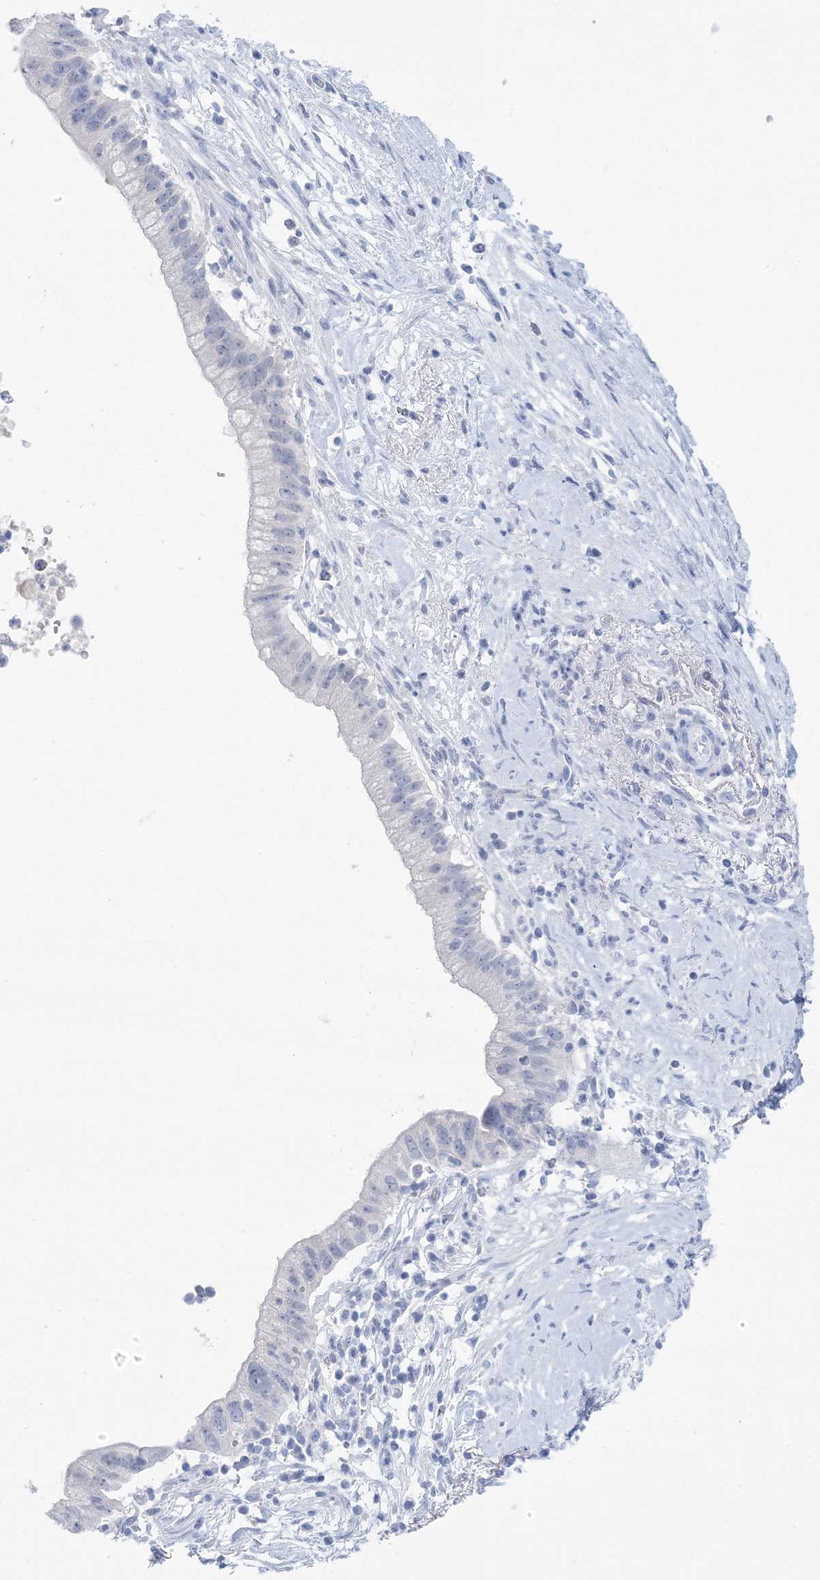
{"staining": {"intensity": "negative", "quantity": "none", "location": "none"}, "tissue": "pancreatic cancer", "cell_type": "Tumor cells", "image_type": "cancer", "snomed": [{"axis": "morphology", "description": "Adenocarcinoma, NOS"}, {"axis": "topography", "description": "Pancreas"}], "caption": "Immunohistochemical staining of pancreatic cancer shows no significant staining in tumor cells. (Immunohistochemistry (ihc), brightfield microscopy, high magnification).", "gene": "SH3YL1", "patient": {"sex": "male", "age": 68}}